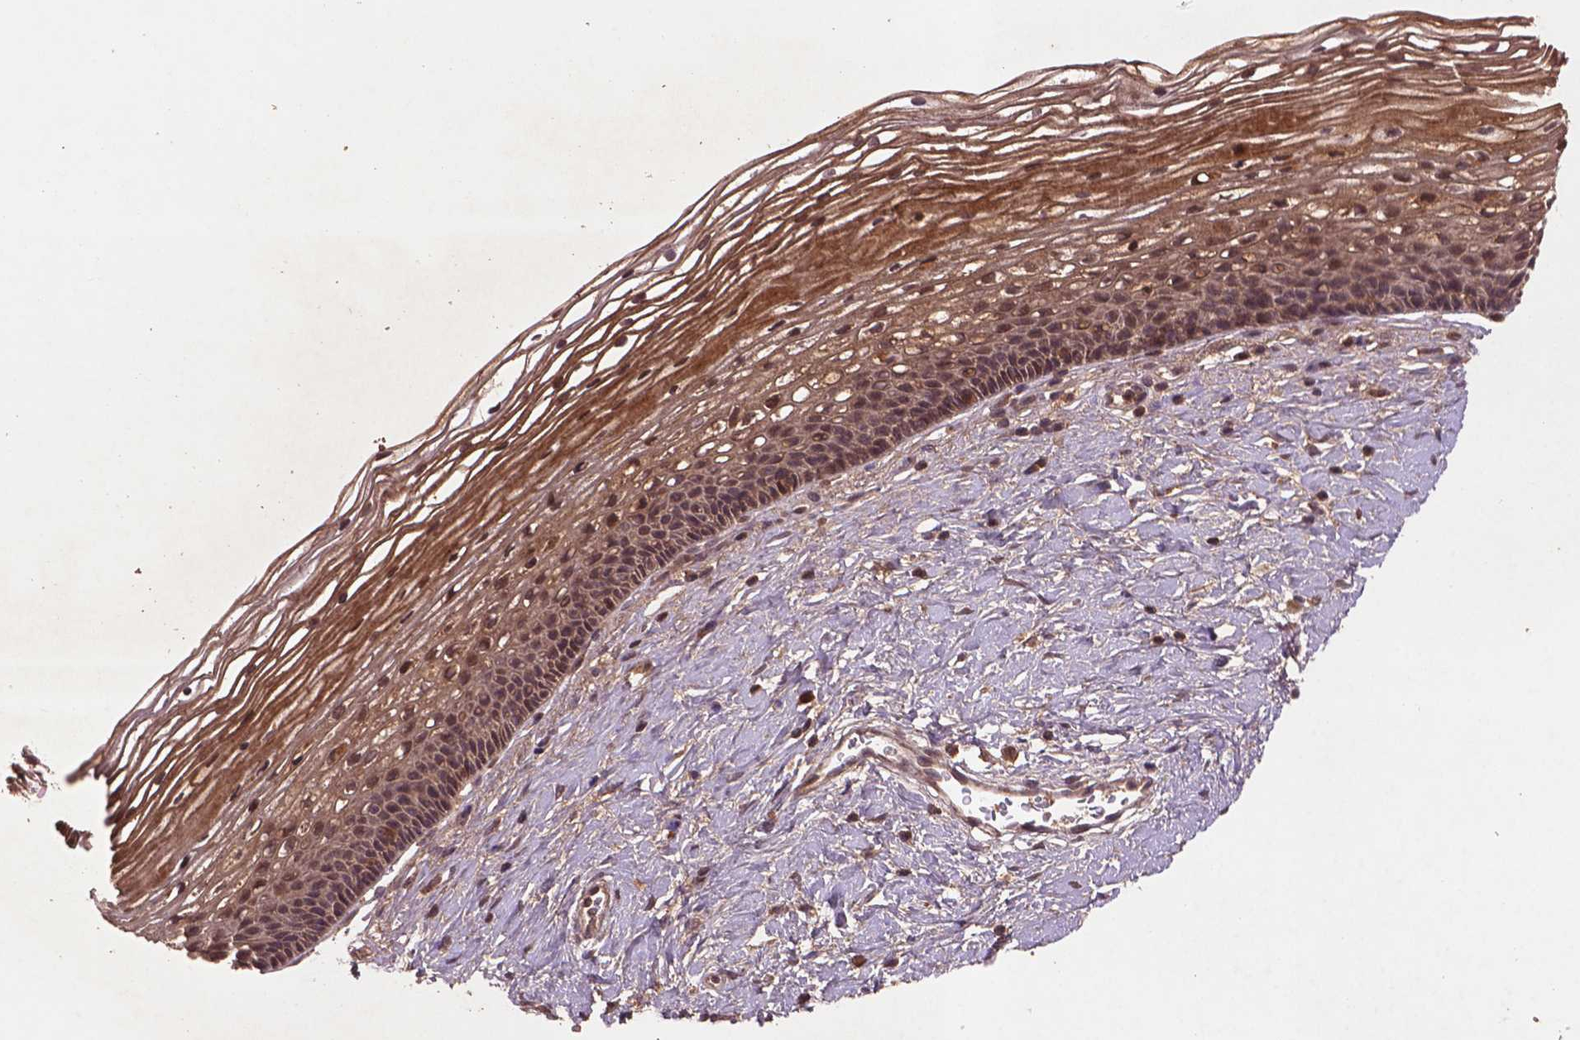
{"staining": {"intensity": "weak", "quantity": ">75%", "location": "cytoplasmic/membranous"}, "tissue": "cervix", "cell_type": "Glandular cells", "image_type": "normal", "snomed": [{"axis": "morphology", "description": "Normal tissue, NOS"}, {"axis": "topography", "description": "Cervix"}], "caption": "Immunohistochemical staining of benign human cervix exhibits weak cytoplasmic/membranous protein expression in approximately >75% of glandular cells. Nuclei are stained in blue.", "gene": "NIPAL2", "patient": {"sex": "female", "age": 34}}